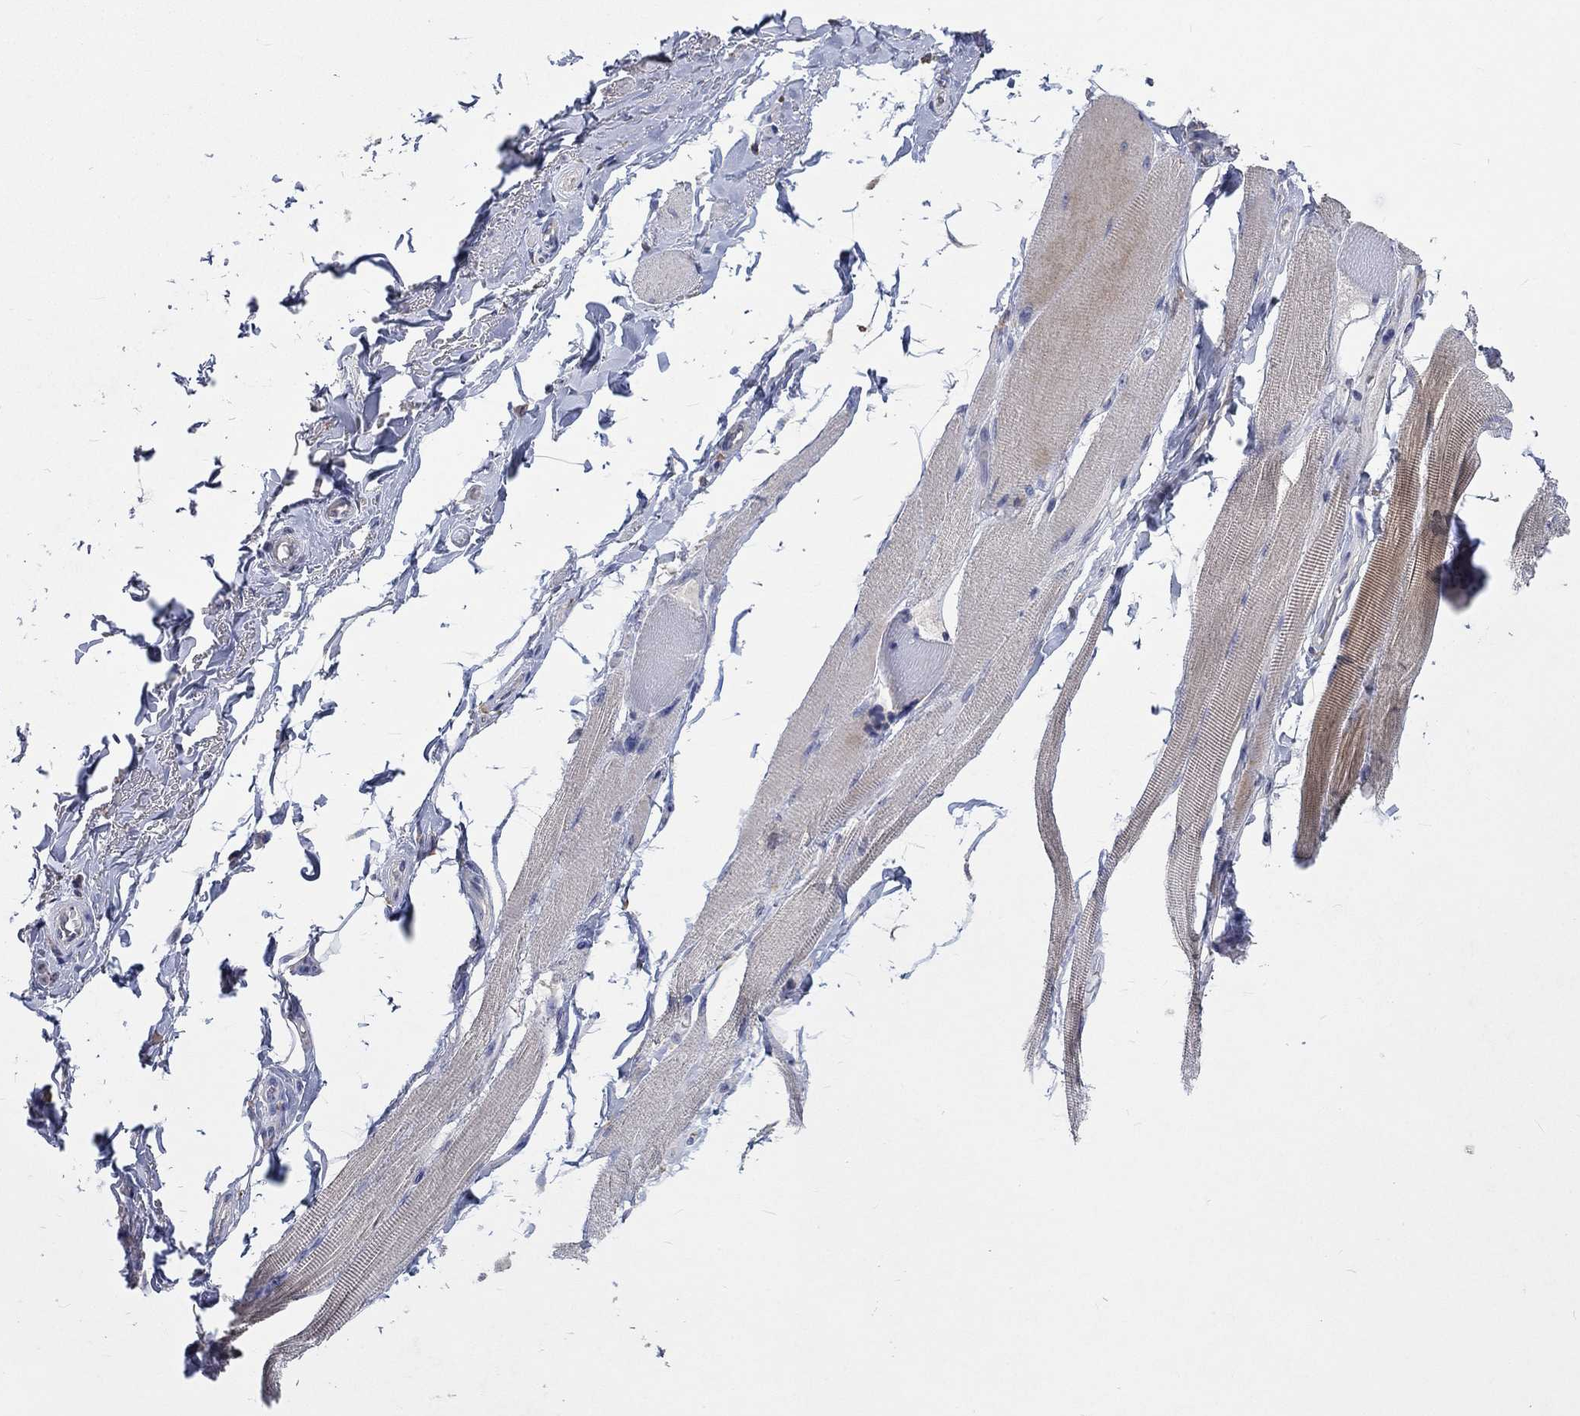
{"staining": {"intensity": "negative", "quantity": "none", "location": "none"}, "tissue": "adipose tissue", "cell_type": "Adipocytes", "image_type": "normal", "snomed": [{"axis": "morphology", "description": "Normal tissue, NOS"}, {"axis": "topography", "description": "Anal"}, {"axis": "topography", "description": "Peripheral nerve tissue"}], "caption": "Adipocytes are negative for brown protein staining in unremarkable adipose tissue. (Stains: DAB (3,3'-diaminobenzidine) immunohistochemistry with hematoxylin counter stain, Microscopy: brightfield microscopy at high magnification).", "gene": "UGT8", "patient": {"sex": "male", "age": 53}}